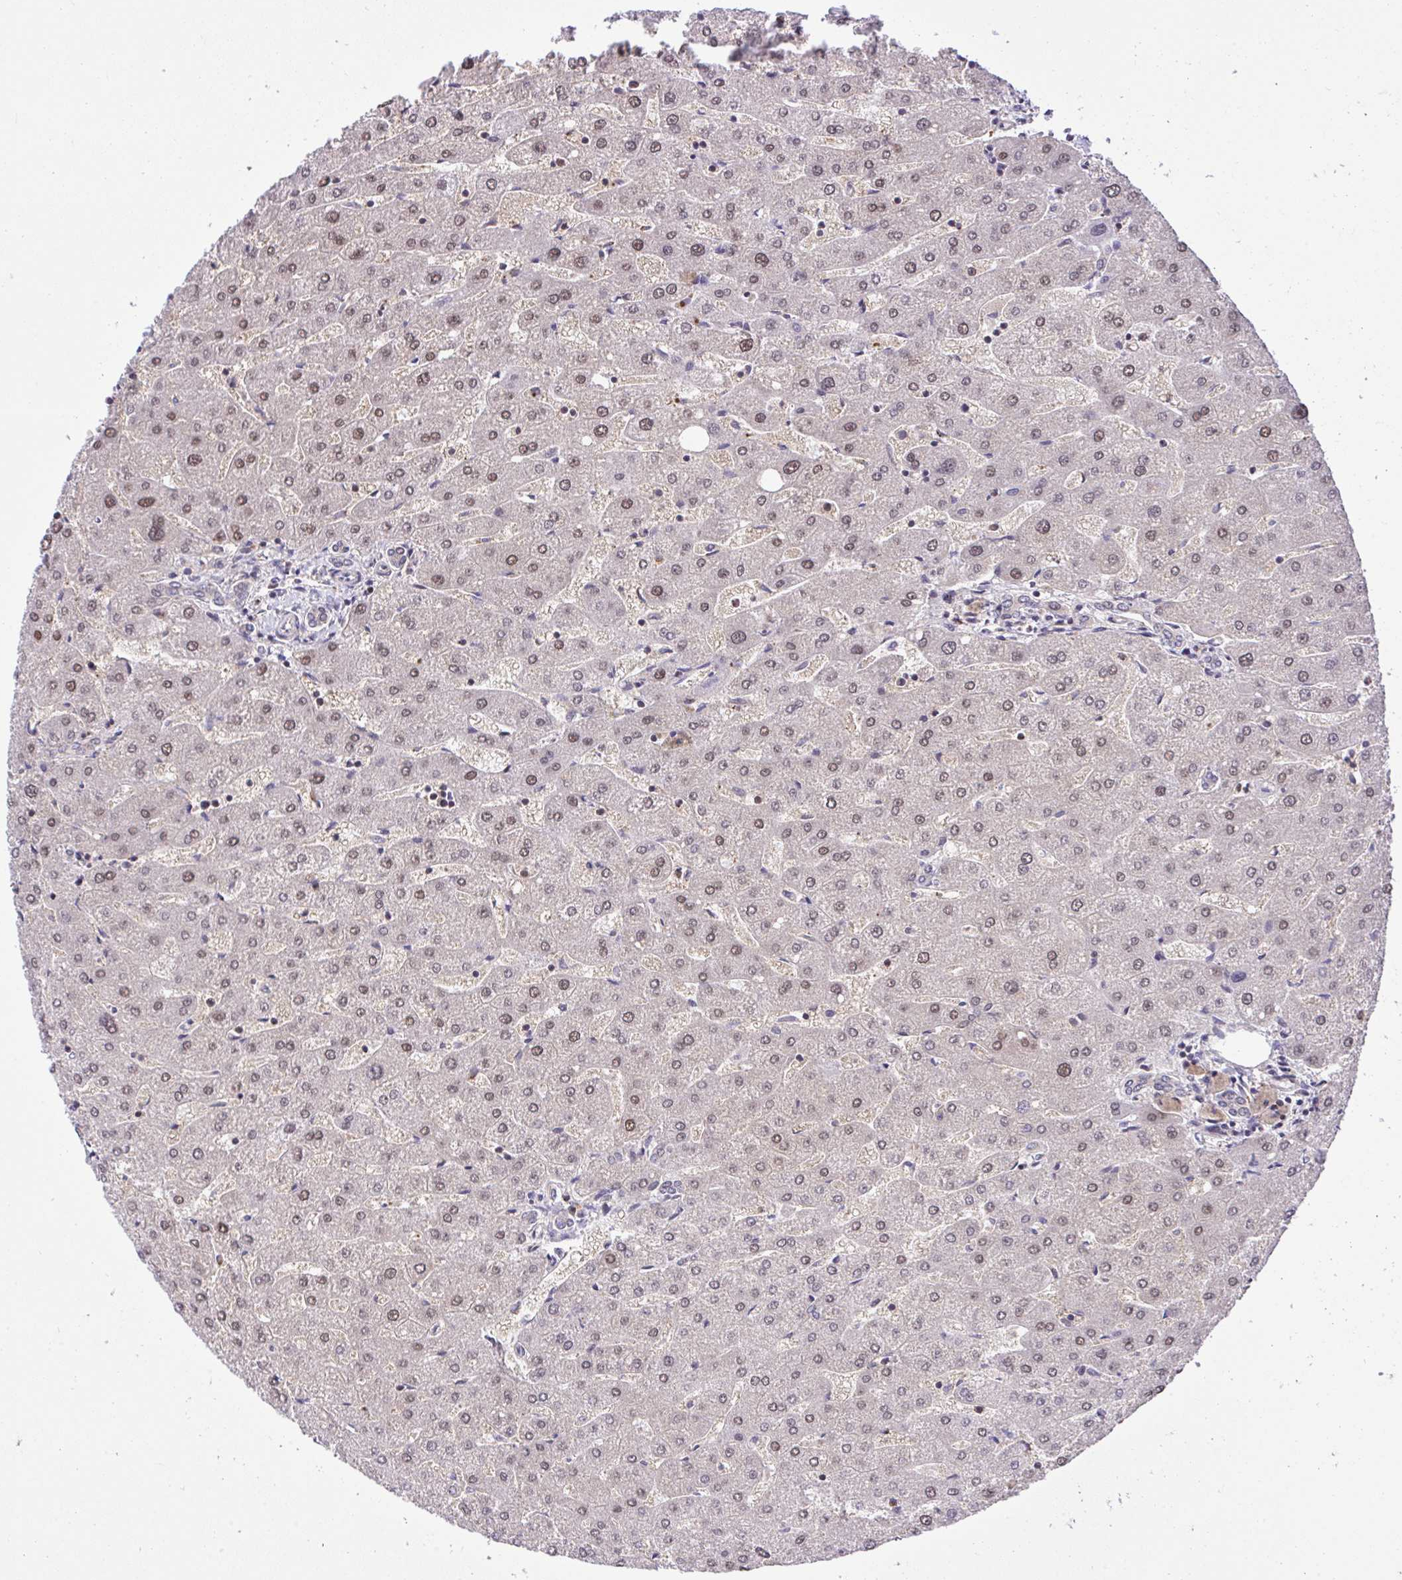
{"staining": {"intensity": "weak", "quantity": "<25%", "location": "nuclear"}, "tissue": "liver", "cell_type": "Cholangiocytes", "image_type": "normal", "snomed": [{"axis": "morphology", "description": "Normal tissue, NOS"}, {"axis": "topography", "description": "Liver"}], "caption": "Photomicrograph shows no protein expression in cholangiocytes of normal liver.", "gene": "GLIS3", "patient": {"sex": "male", "age": 67}}